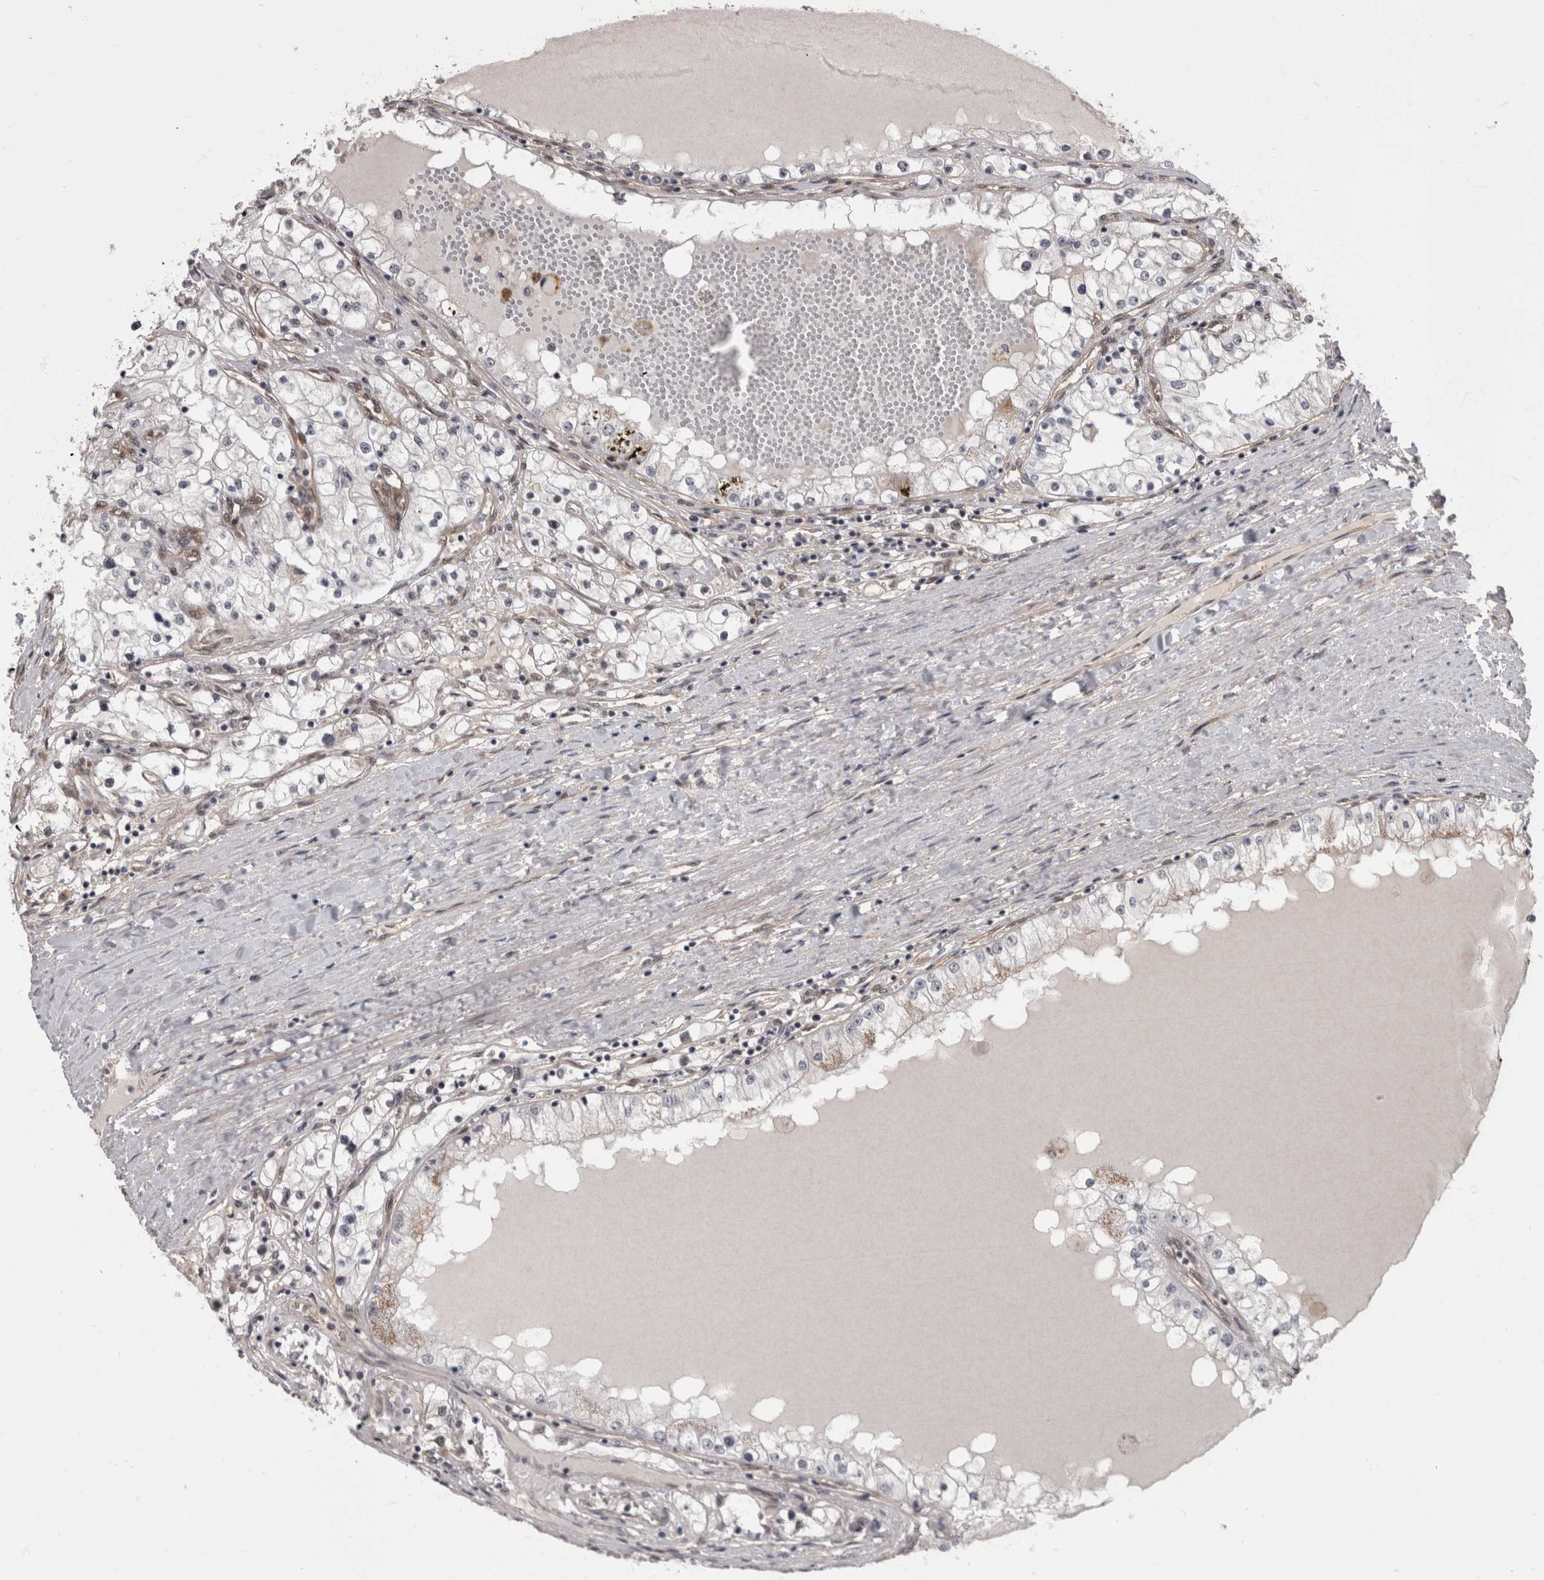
{"staining": {"intensity": "negative", "quantity": "none", "location": "none"}, "tissue": "renal cancer", "cell_type": "Tumor cells", "image_type": "cancer", "snomed": [{"axis": "morphology", "description": "Adenocarcinoma, NOS"}, {"axis": "topography", "description": "Kidney"}], "caption": "Renal cancer was stained to show a protein in brown. There is no significant staining in tumor cells. The staining was performed using DAB (3,3'-diaminobenzidine) to visualize the protein expression in brown, while the nuclei were stained in blue with hematoxylin (Magnification: 20x).", "gene": "AKT3", "patient": {"sex": "male", "age": 68}}